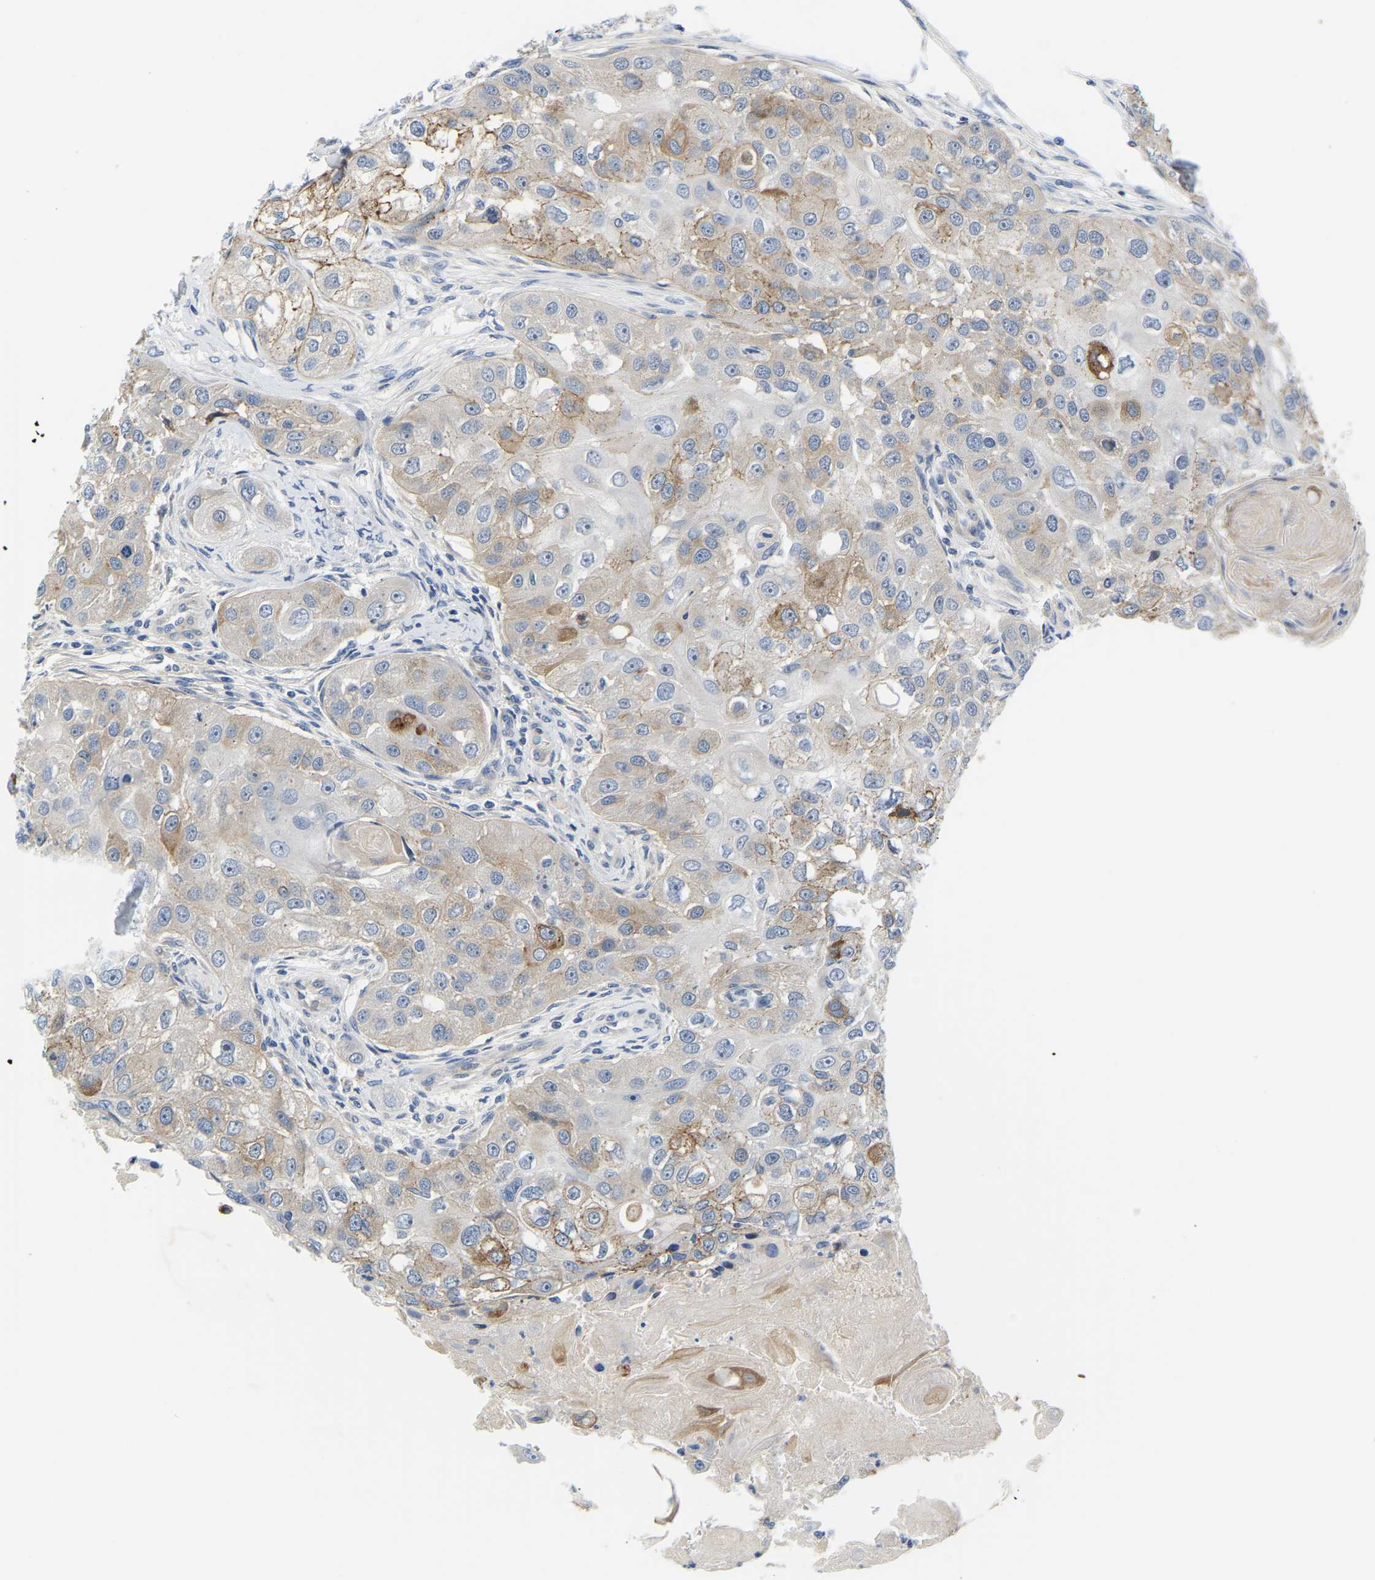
{"staining": {"intensity": "weak", "quantity": "25%-75%", "location": "cytoplasmic/membranous"}, "tissue": "head and neck cancer", "cell_type": "Tumor cells", "image_type": "cancer", "snomed": [{"axis": "morphology", "description": "Normal tissue, NOS"}, {"axis": "morphology", "description": "Squamous cell carcinoma, NOS"}, {"axis": "topography", "description": "Skeletal muscle"}, {"axis": "topography", "description": "Head-Neck"}], "caption": "Immunohistochemical staining of head and neck cancer reveals weak cytoplasmic/membranous protein expression in approximately 25%-75% of tumor cells.", "gene": "LIAS", "patient": {"sex": "male", "age": 51}}